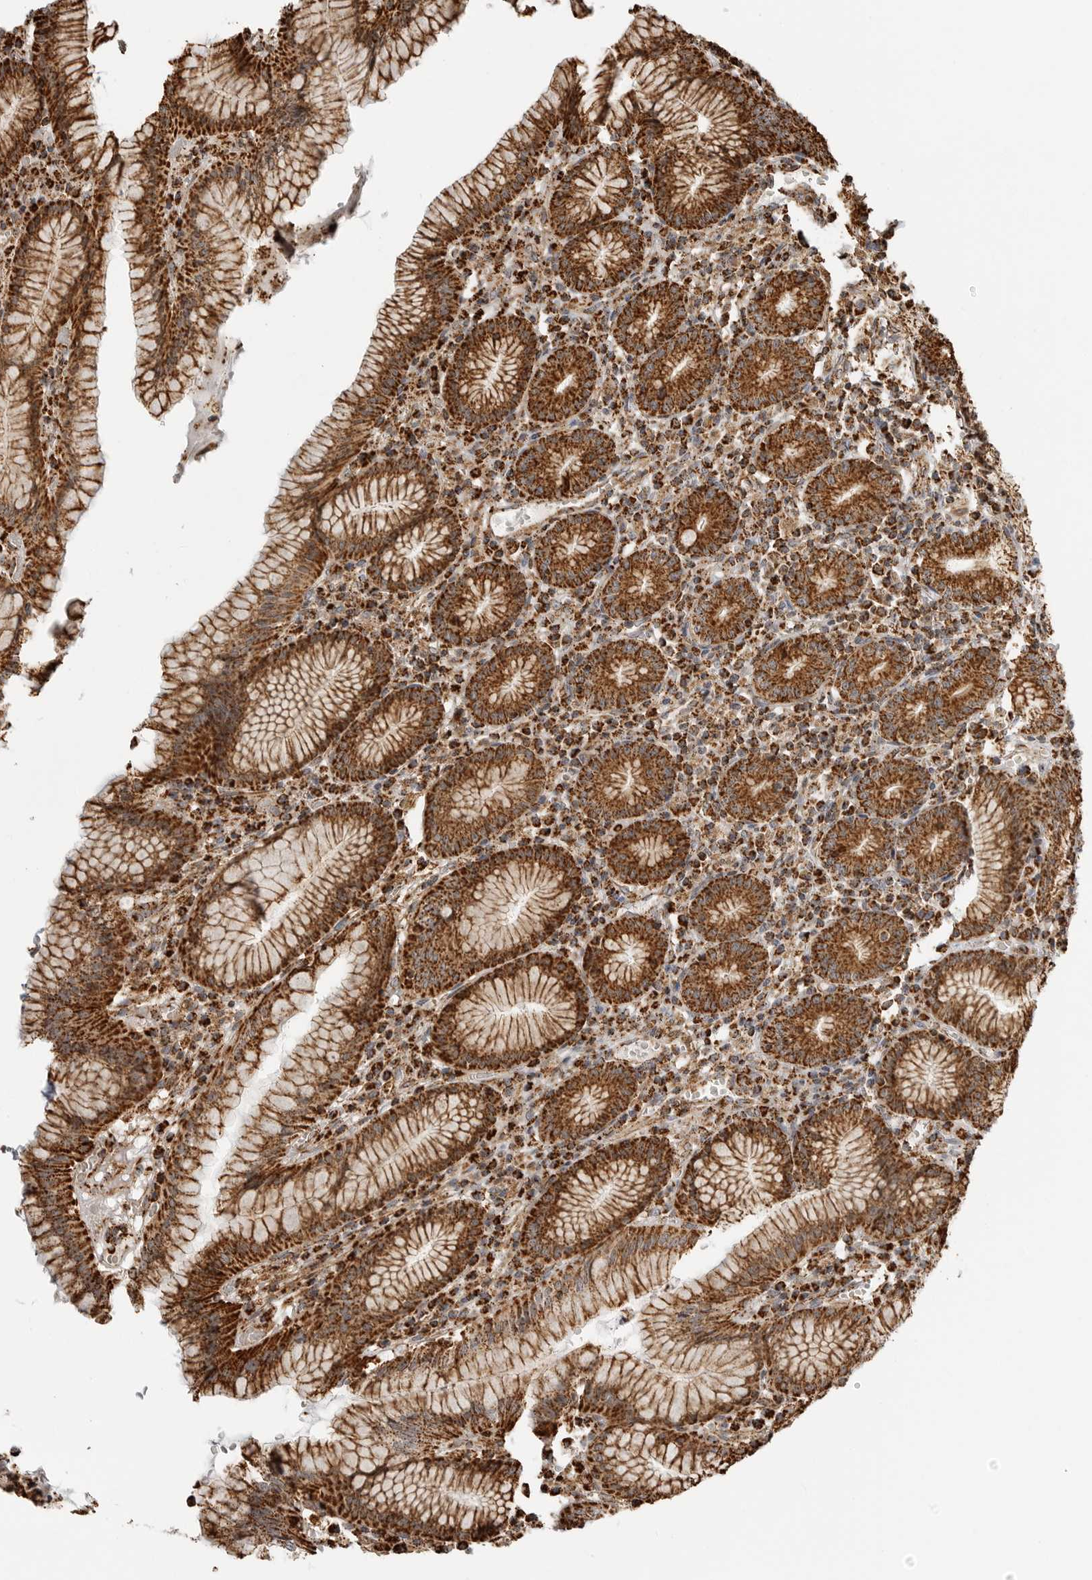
{"staining": {"intensity": "strong", "quantity": ">75%", "location": "cytoplasmic/membranous"}, "tissue": "stomach", "cell_type": "Glandular cells", "image_type": "normal", "snomed": [{"axis": "morphology", "description": "Normal tissue, NOS"}, {"axis": "topography", "description": "Stomach"}], "caption": "Strong cytoplasmic/membranous staining for a protein is appreciated in about >75% of glandular cells of benign stomach using immunohistochemistry.", "gene": "BMP2K", "patient": {"sex": "male", "age": 55}}